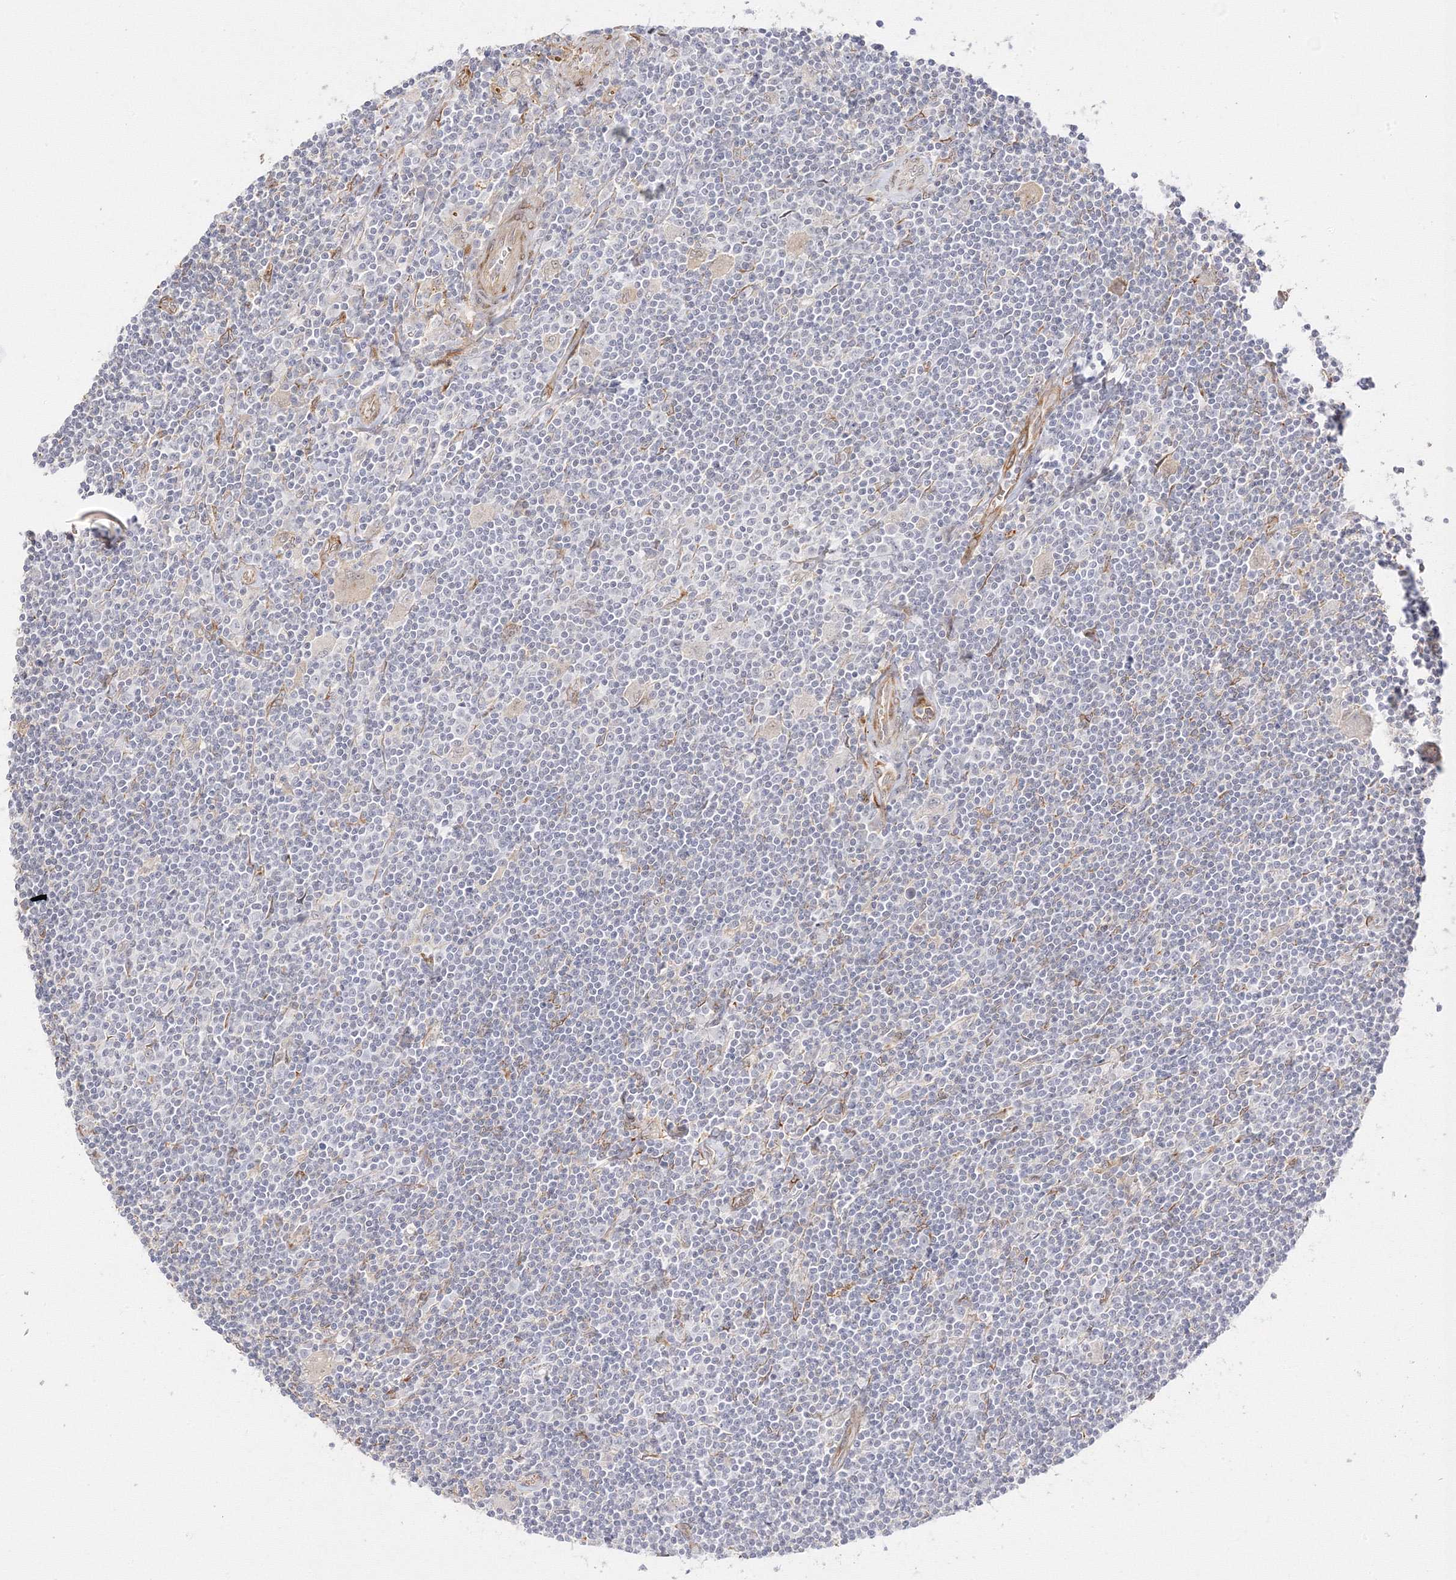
{"staining": {"intensity": "negative", "quantity": "none", "location": "none"}, "tissue": "lymphoma", "cell_type": "Tumor cells", "image_type": "cancer", "snomed": [{"axis": "morphology", "description": "Malignant lymphoma, non-Hodgkin's type, Low grade"}, {"axis": "topography", "description": "Spleen"}], "caption": "IHC image of human low-grade malignant lymphoma, non-Hodgkin's type stained for a protein (brown), which exhibits no expression in tumor cells.", "gene": "C2CD2", "patient": {"sex": "male", "age": 76}}